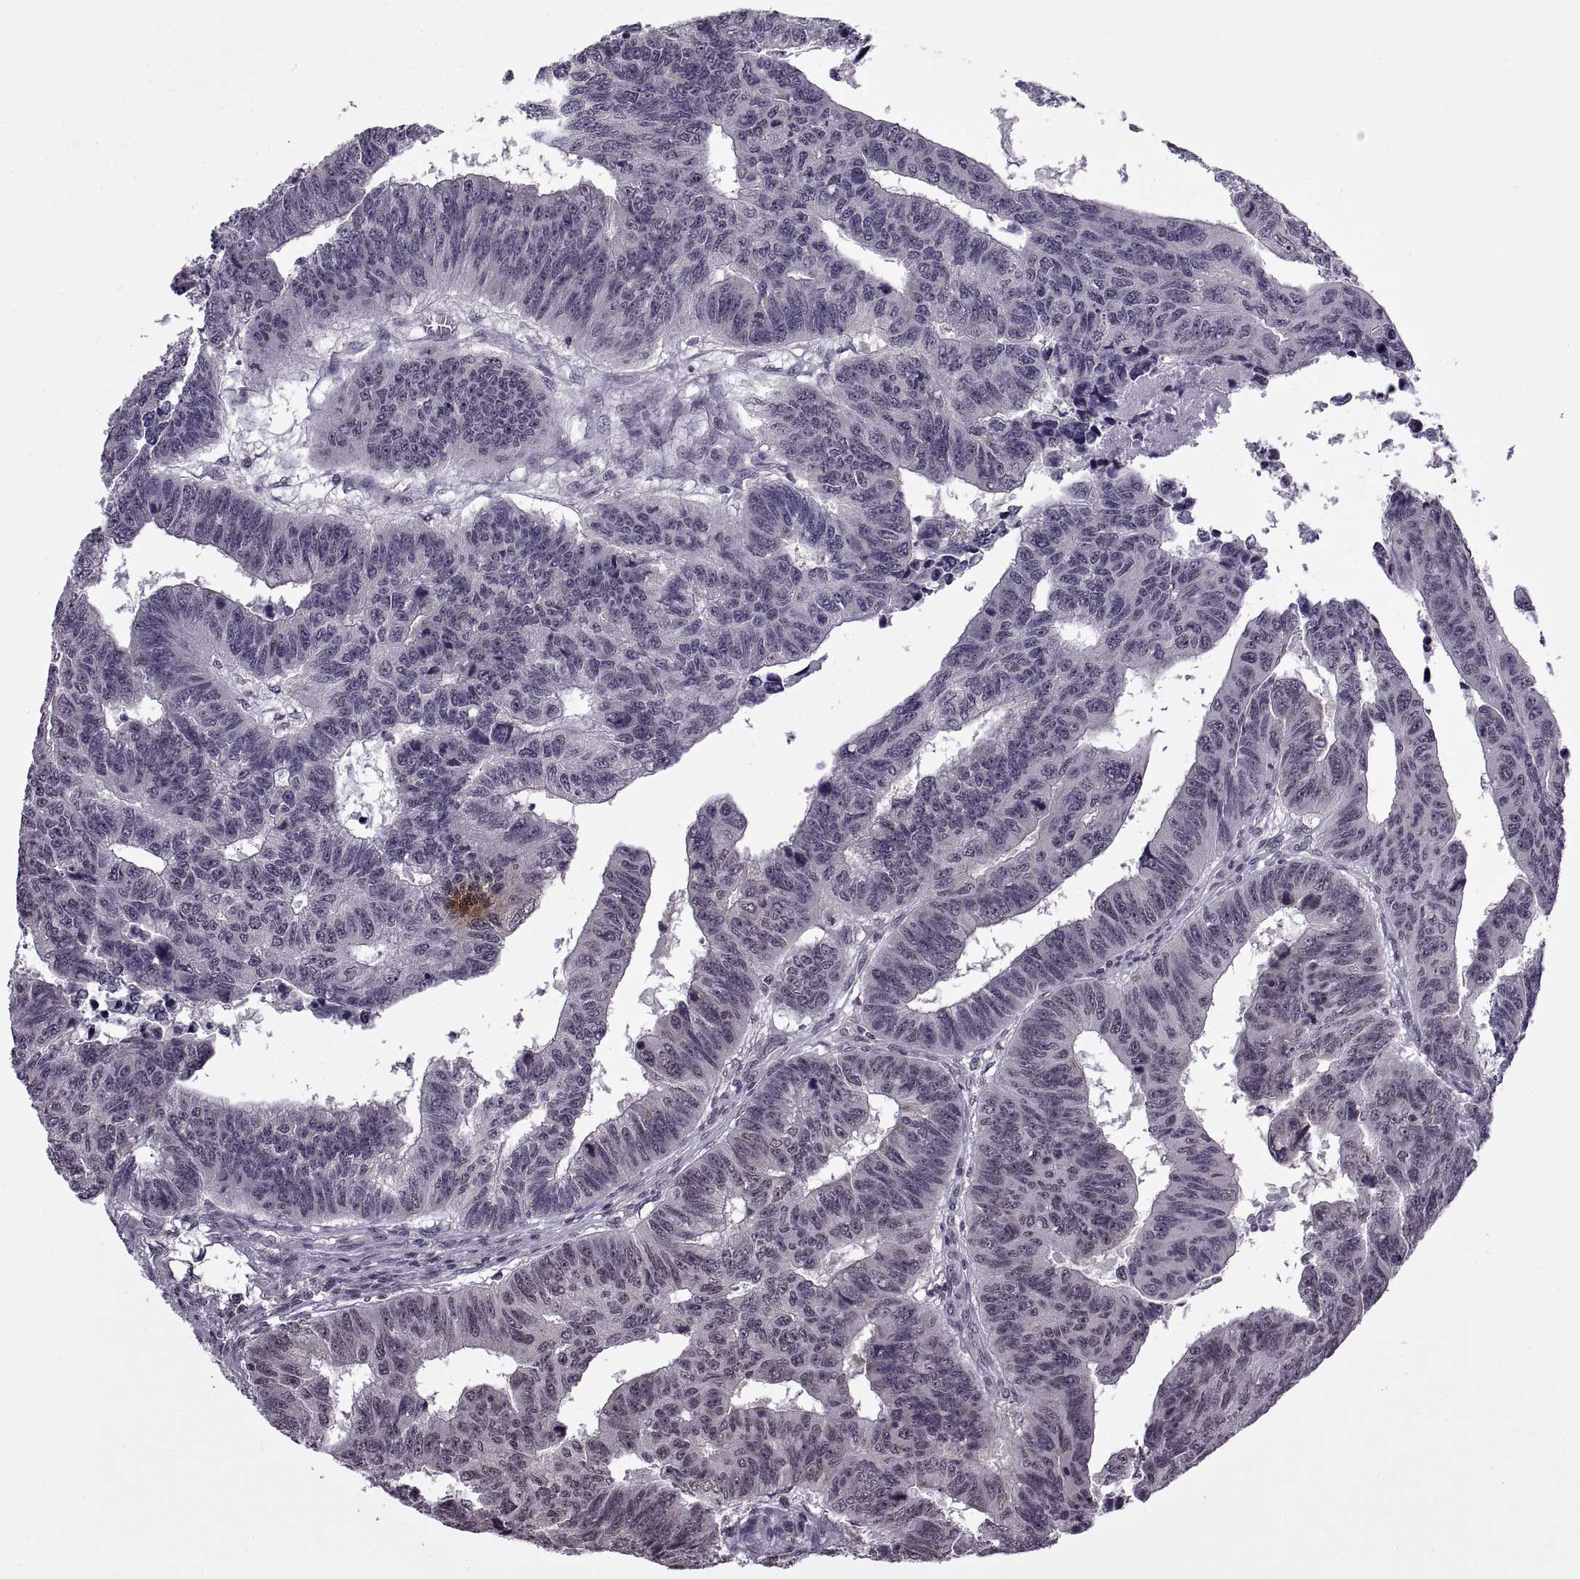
{"staining": {"intensity": "negative", "quantity": "none", "location": "none"}, "tissue": "colorectal cancer", "cell_type": "Tumor cells", "image_type": "cancer", "snomed": [{"axis": "morphology", "description": "Adenocarcinoma, NOS"}, {"axis": "topography", "description": "Rectum"}], "caption": "Colorectal adenocarcinoma stained for a protein using immunohistochemistry displays no positivity tumor cells.", "gene": "INTS3", "patient": {"sex": "female", "age": 85}}